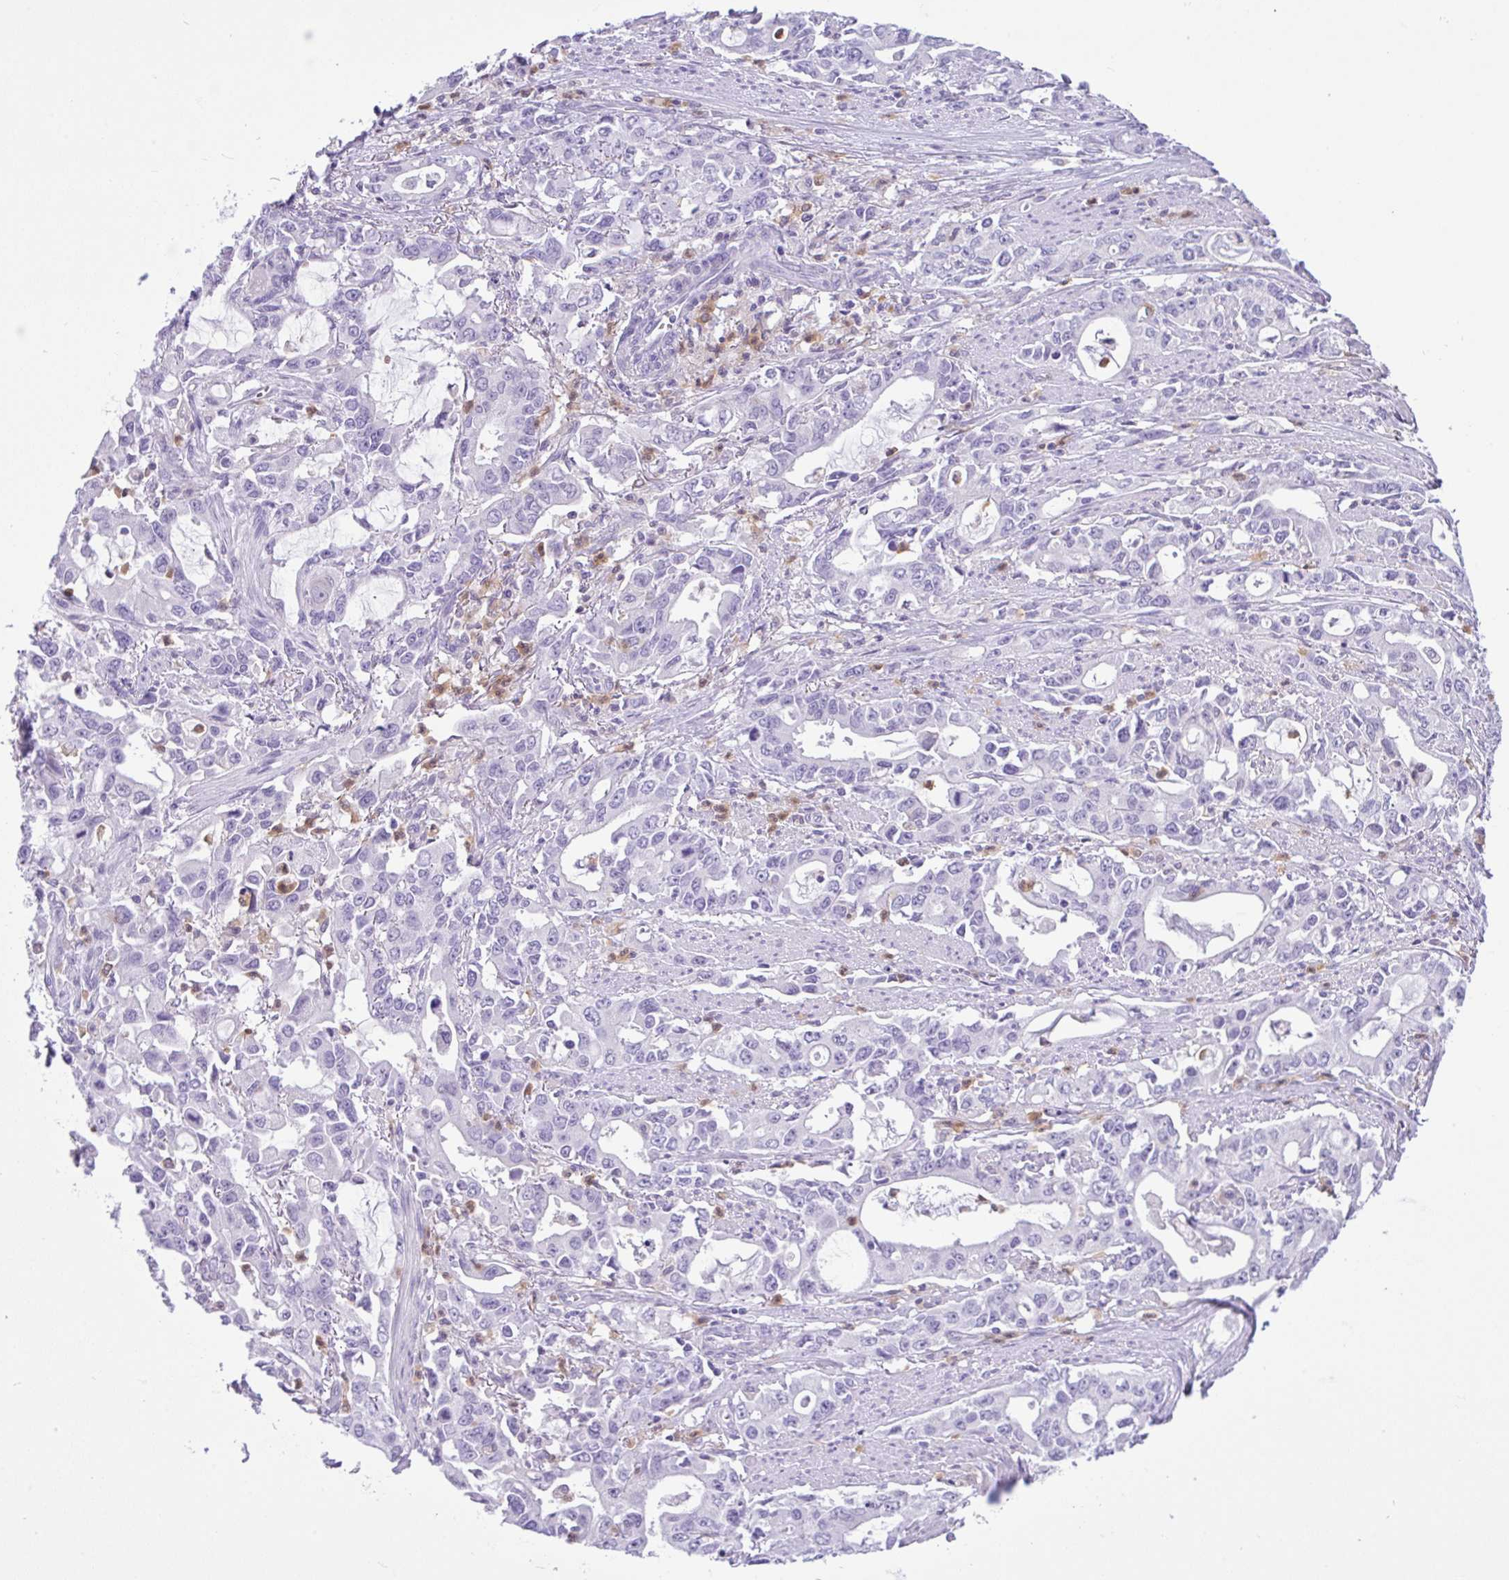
{"staining": {"intensity": "negative", "quantity": "none", "location": "none"}, "tissue": "stomach cancer", "cell_type": "Tumor cells", "image_type": "cancer", "snomed": [{"axis": "morphology", "description": "Adenocarcinoma, NOS"}, {"axis": "topography", "description": "Stomach, upper"}], "caption": "Stomach cancer (adenocarcinoma) was stained to show a protein in brown. There is no significant positivity in tumor cells.", "gene": "NCF1", "patient": {"sex": "male", "age": 85}}